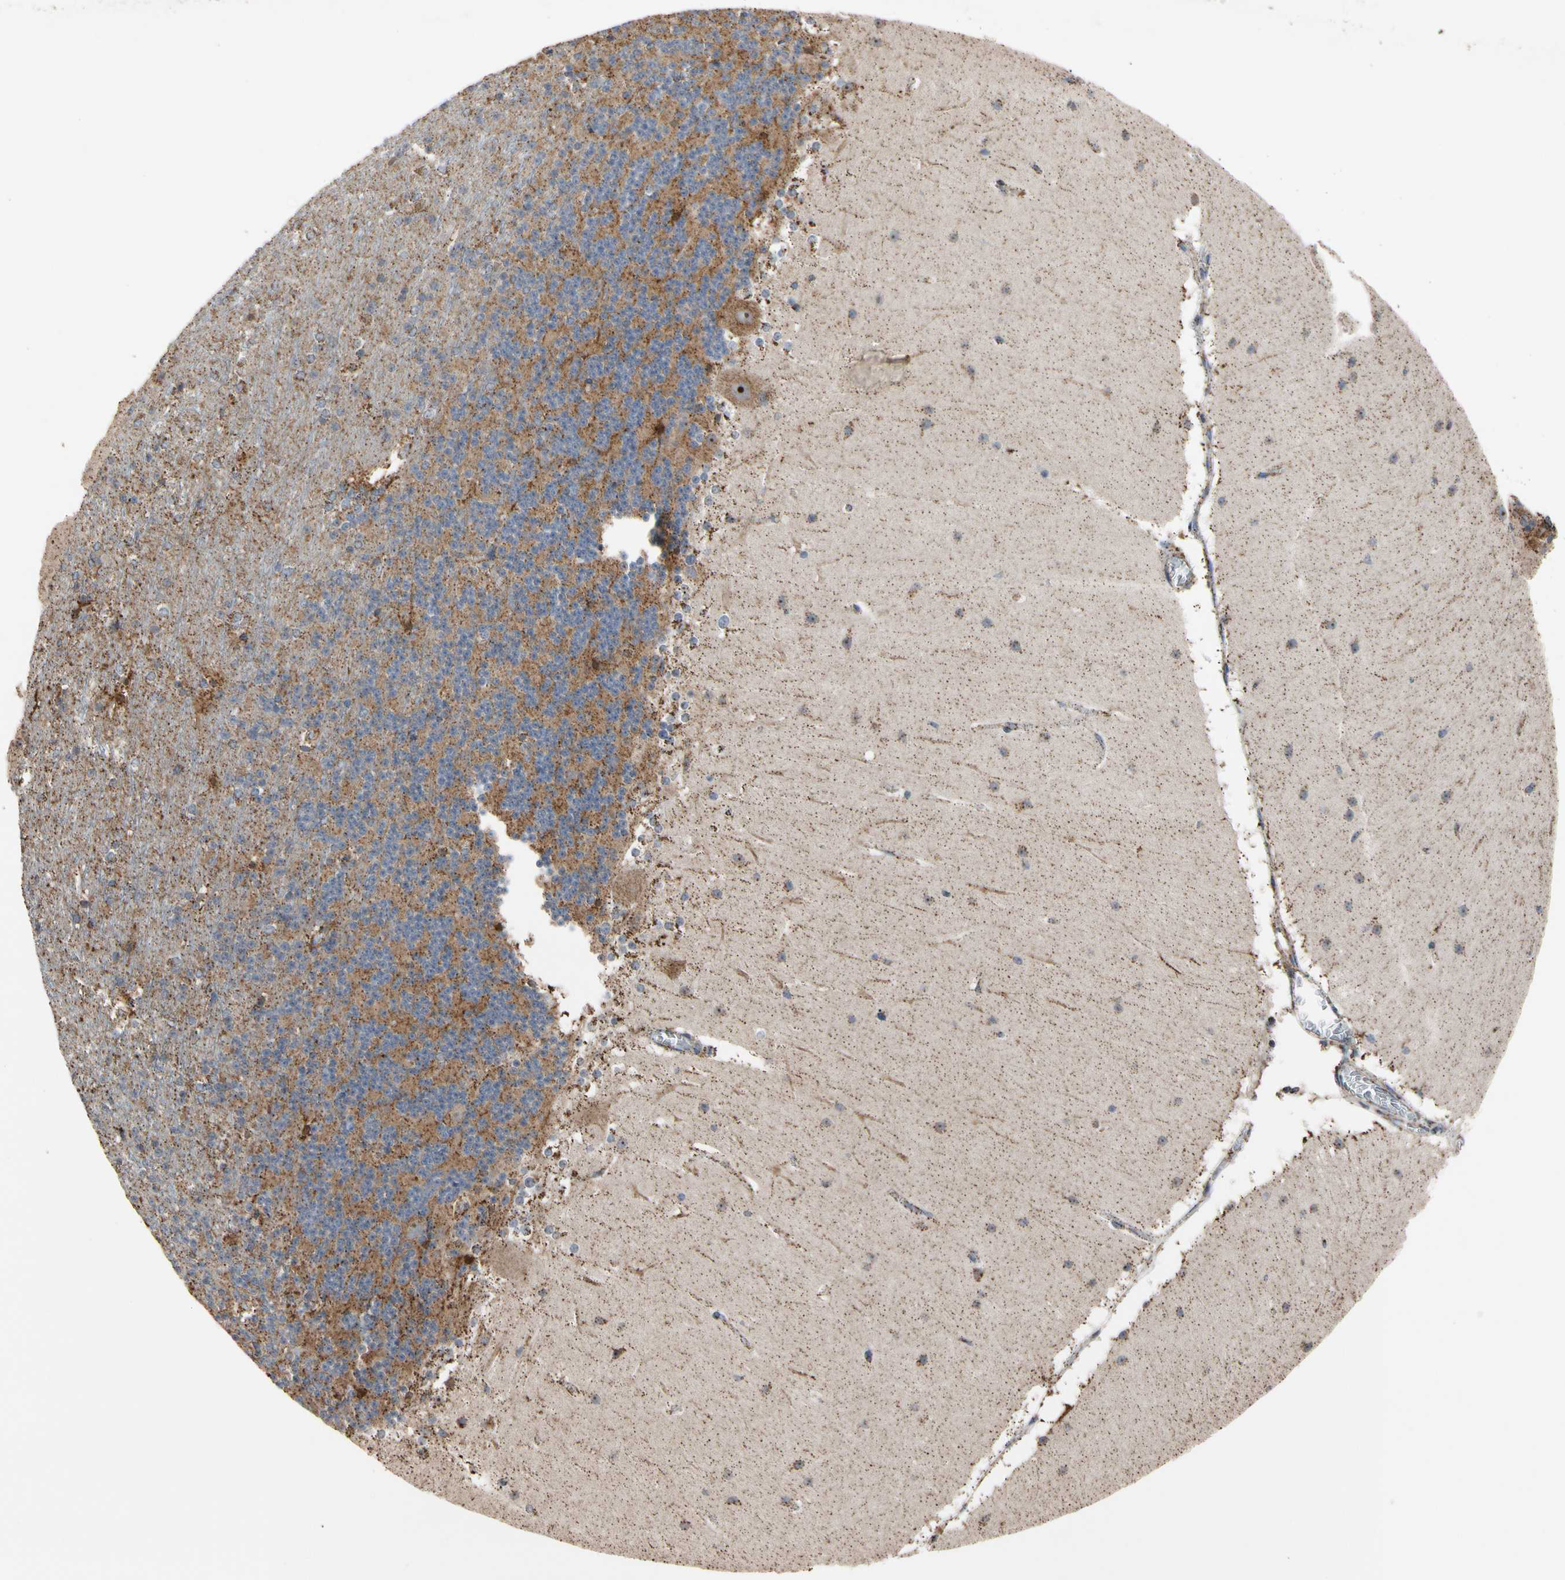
{"staining": {"intensity": "moderate", "quantity": ">75%", "location": "cytoplasmic/membranous"}, "tissue": "cerebellum", "cell_type": "Cells in granular layer", "image_type": "normal", "snomed": [{"axis": "morphology", "description": "Normal tissue, NOS"}, {"axis": "topography", "description": "Cerebellum"}], "caption": "Immunohistochemistry of normal cerebellum exhibits medium levels of moderate cytoplasmic/membranous positivity in approximately >75% of cells in granular layer.", "gene": "FAM110B", "patient": {"sex": "female", "age": 19}}